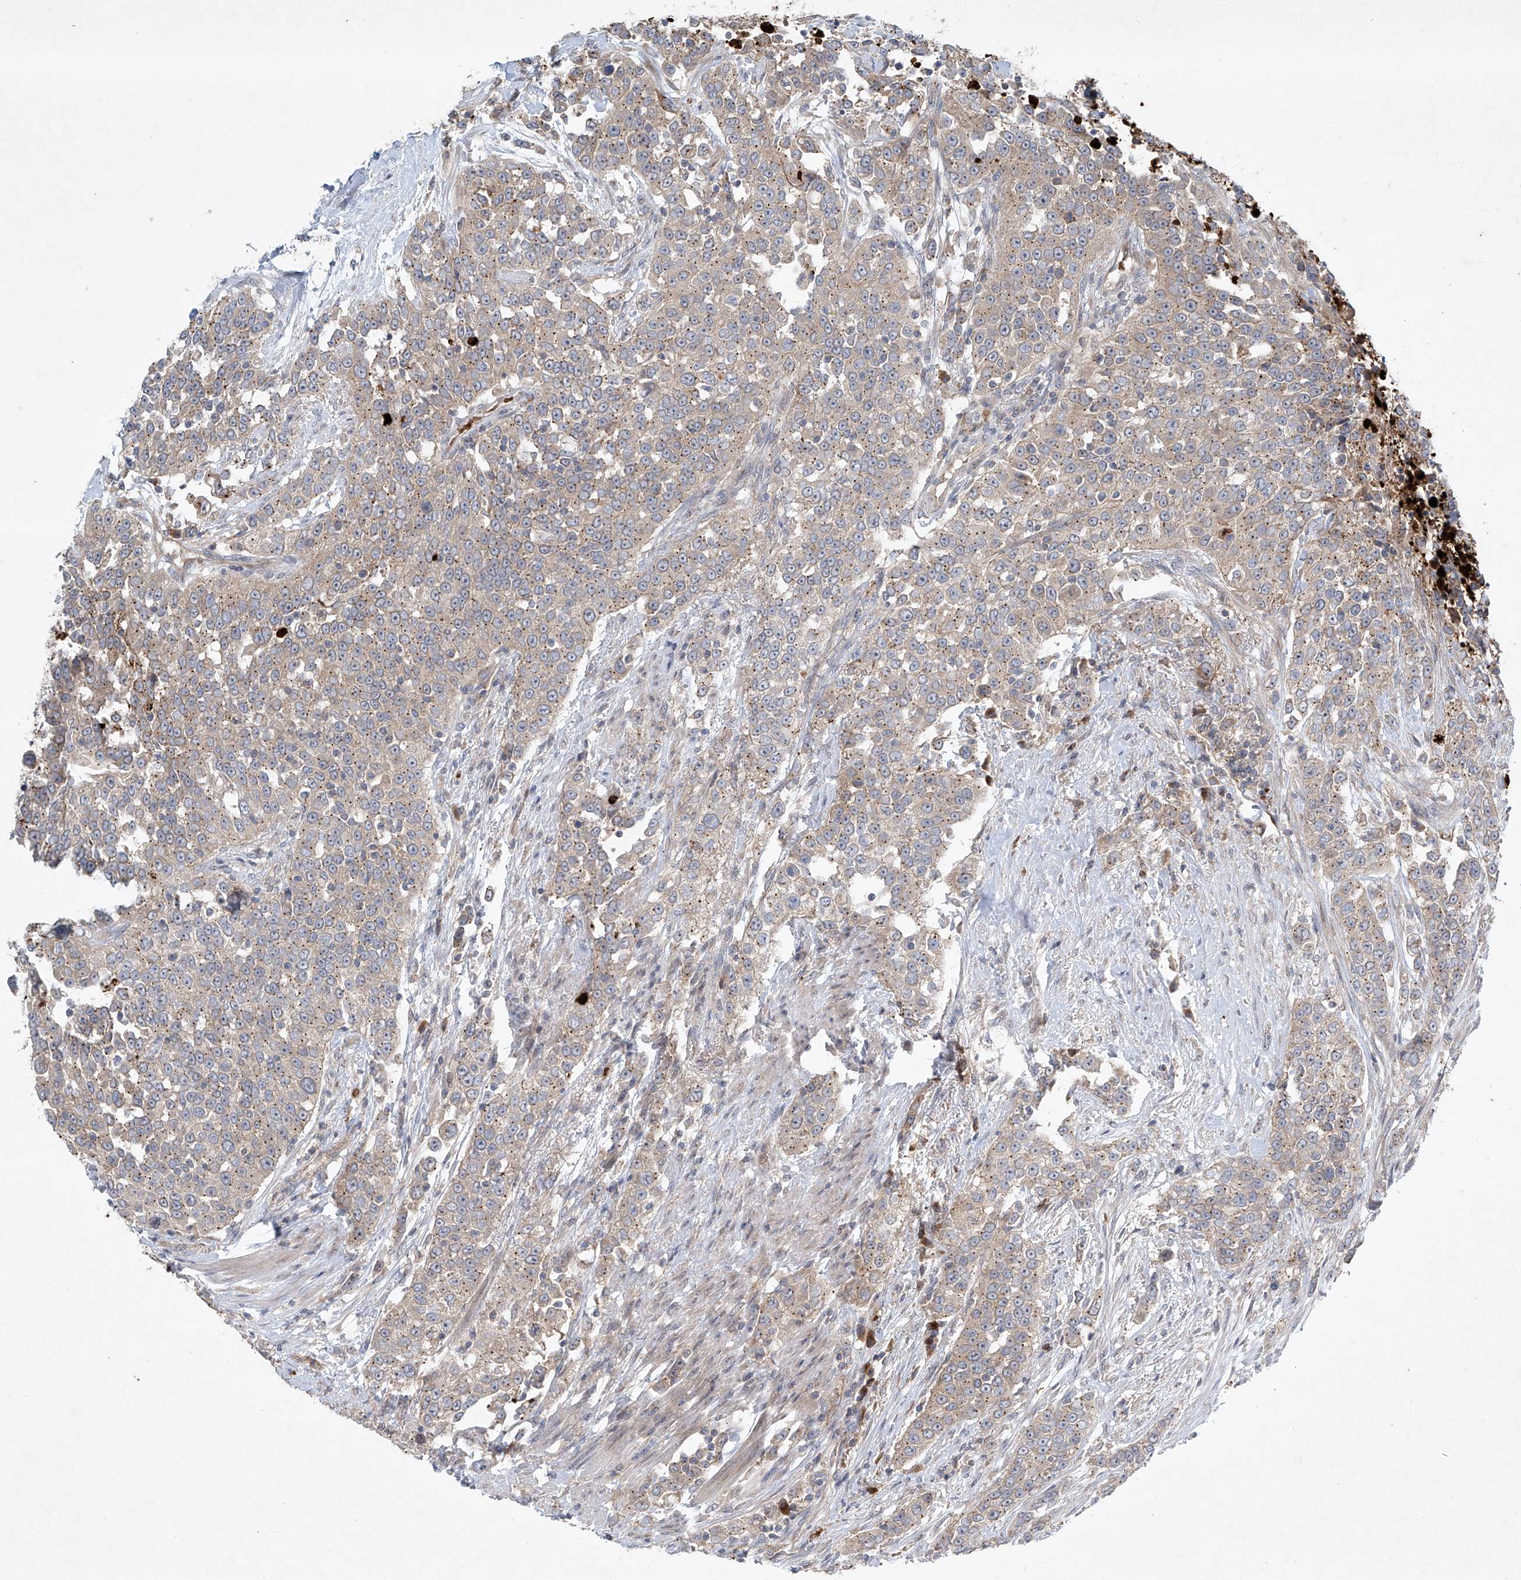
{"staining": {"intensity": "moderate", "quantity": "25%-75%", "location": "cytoplasmic/membranous"}, "tissue": "urothelial cancer", "cell_type": "Tumor cells", "image_type": "cancer", "snomed": [{"axis": "morphology", "description": "Urothelial carcinoma, High grade"}, {"axis": "topography", "description": "Urinary bladder"}], "caption": "Immunohistochemical staining of high-grade urothelial carcinoma shows medium levels of moderate cytoplasmic/membranous staining in about 25%-75% of tumor cells.", "gene": "TJAP1", "patient": {"sex": "female", "age": 80}}